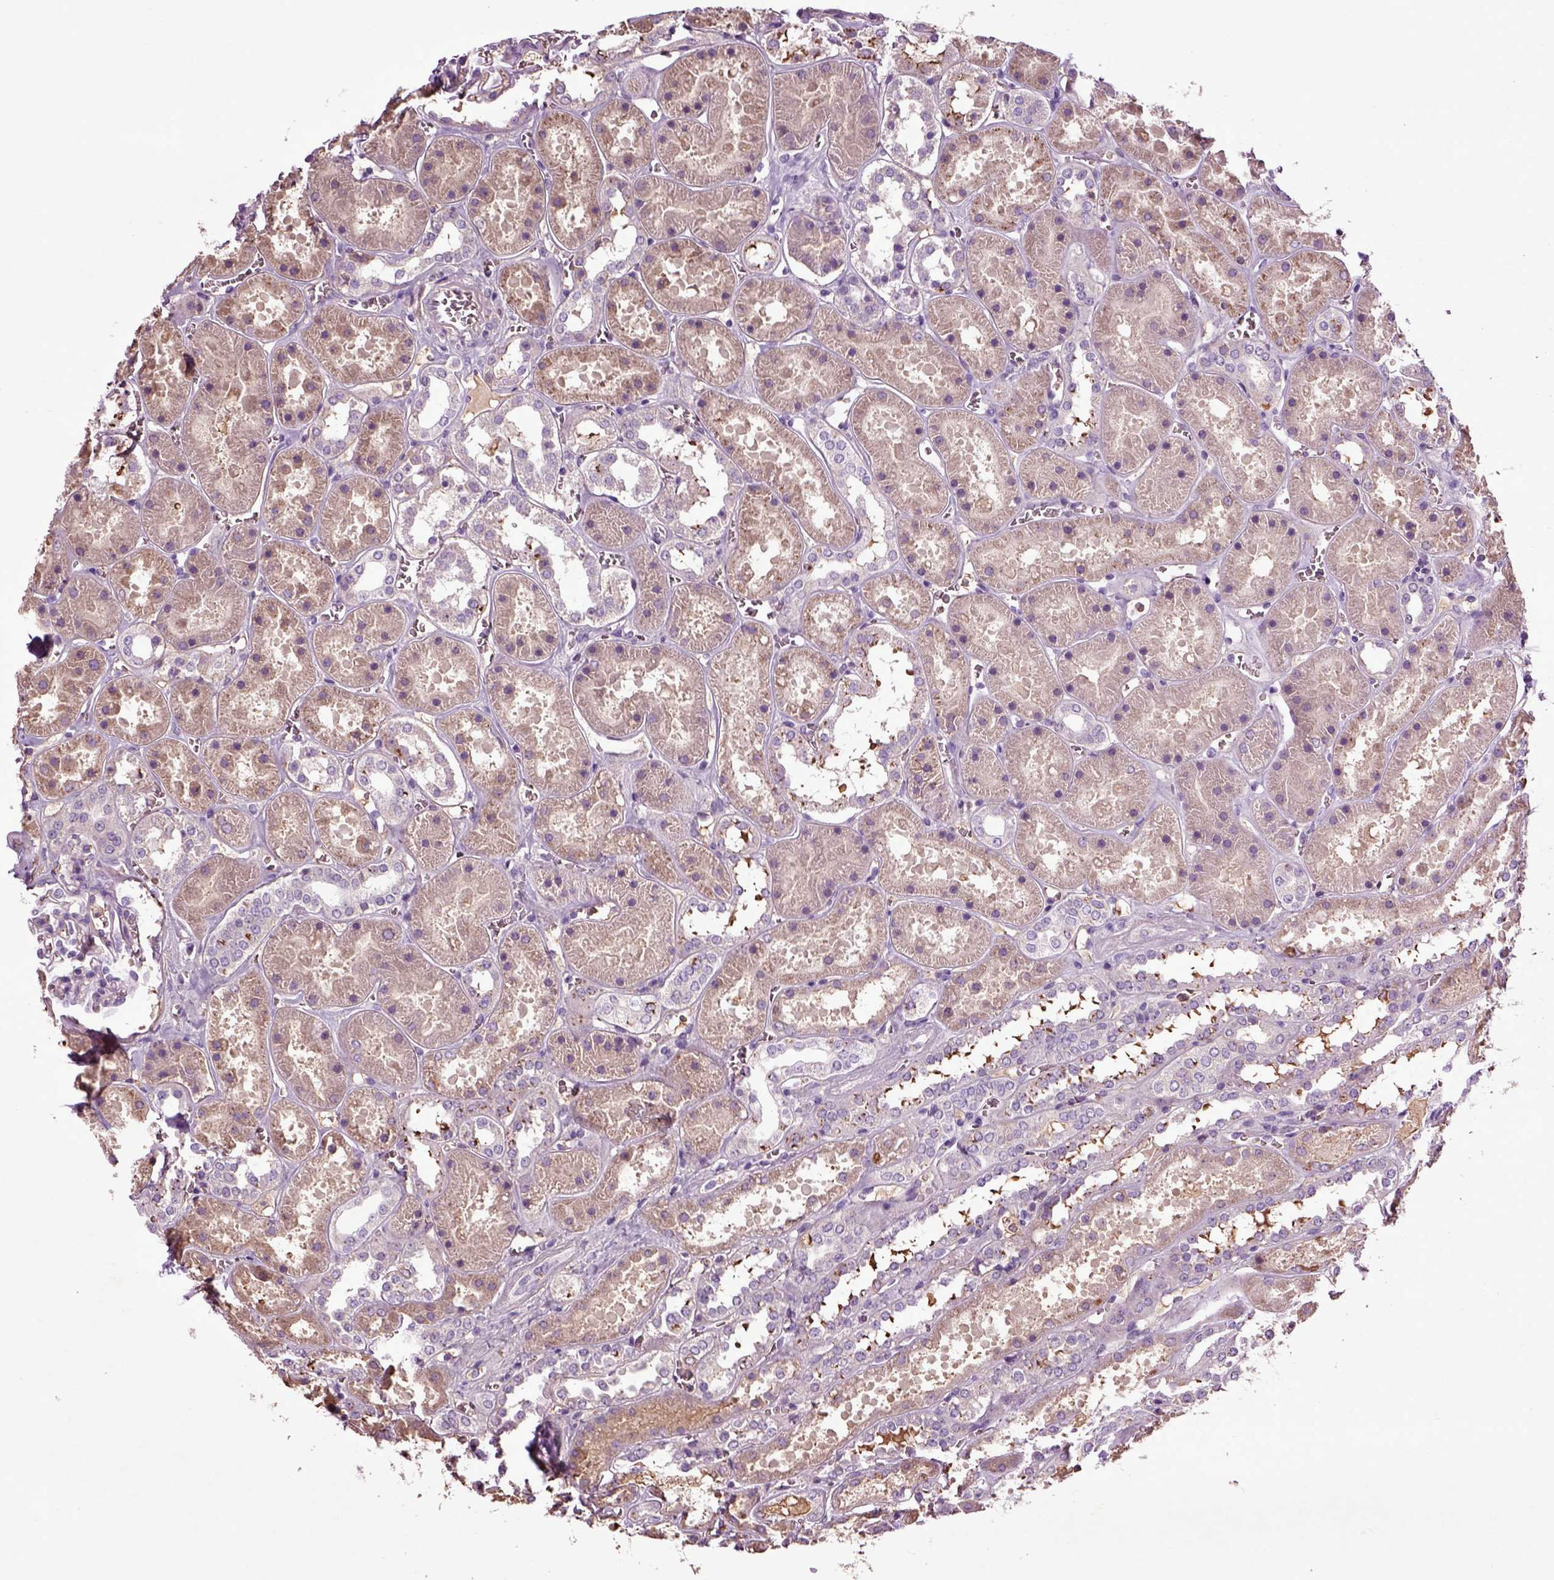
{"staining": {"intensity": "negative", "quantity": "none", "location": "none"}, "tissue": "kidney", "cell_type": "Cells in glomeruli", "image_type": "normal", "snomed": [{"axis": "morphology", "description": "Normal tissue, NOS"}, {"axis": "topography", "description": "Kidney"}], "caption": "The image reveals no significant expression in cells in glomeruli of kidney.", "gene": "SPON1", "patient": {"sex": "female", "age": 41}}